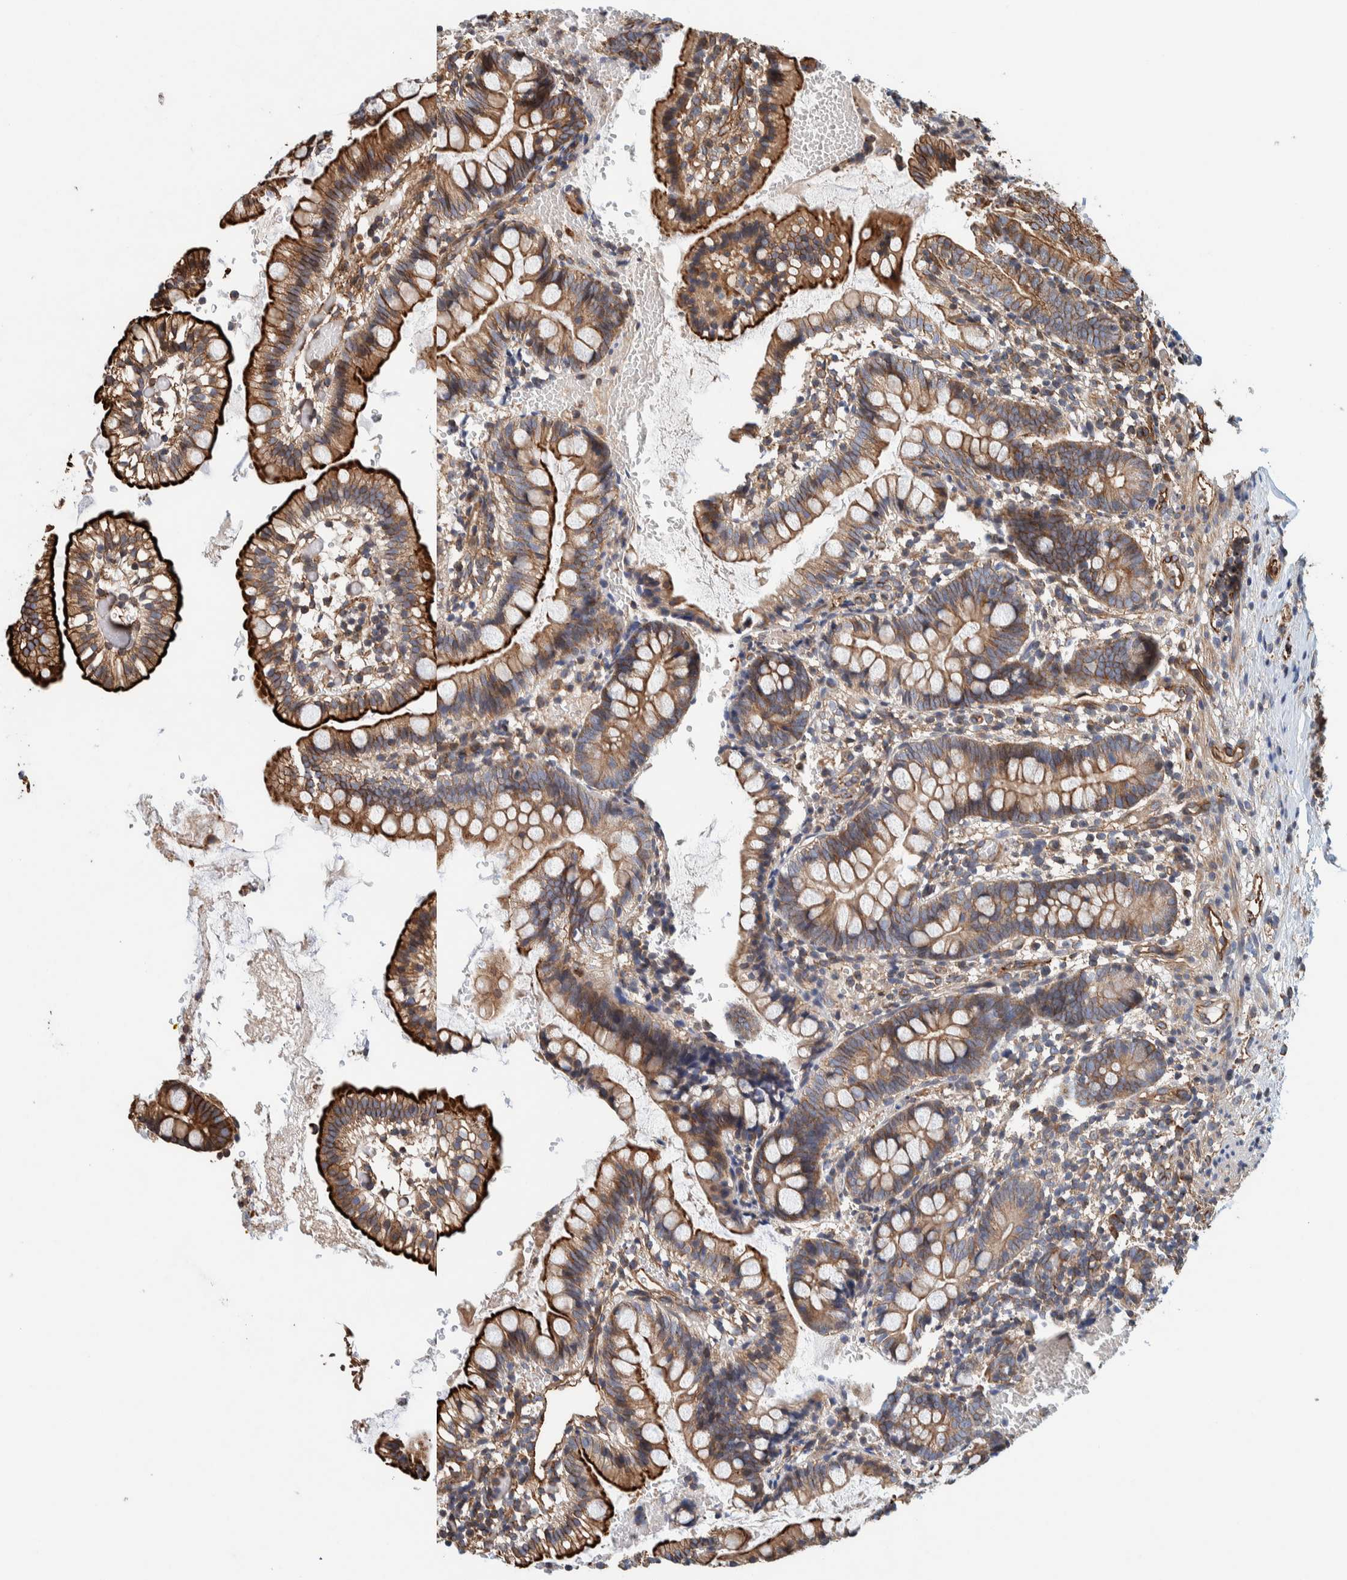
{"staining": {"intensity": "moderate", "quantity": ">75%", "location": "cytoplasmic/membranous"}, "tissue": "small intestine", "cell_type": "Glandular cells", "image_type": "normal", "snomed": [{"axis": "morphology", "description": "Normal tissue, NOS"}, {"axis": "morphology", "description": "Developmental malformation"}, {"axis": "topography", "description": "Small intestine"}], "caption": "Glandular cells reveal medium levels of moderate cytoplasmic/membranous positivity in about >75% of cells in normal human small intestine.", "gene": "PKD1L1", "patient": {"sex": "male"}}